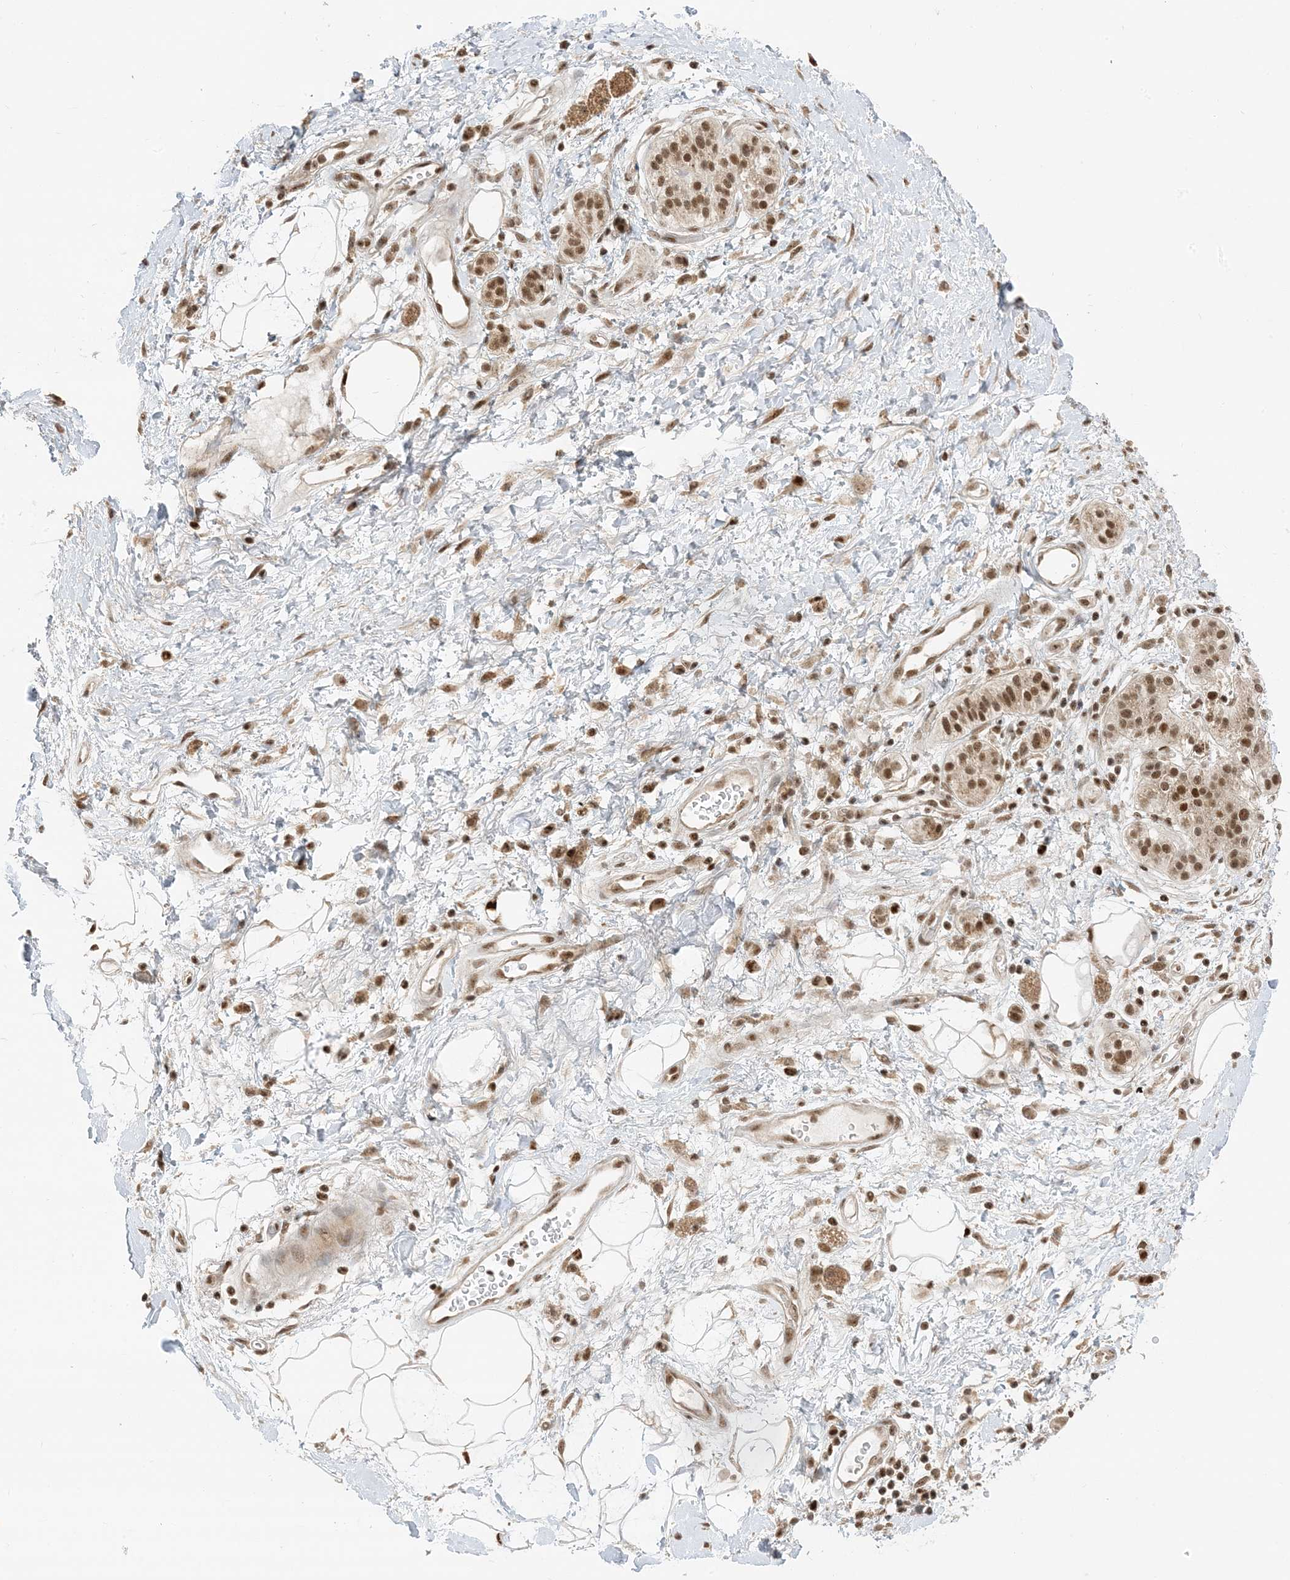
{"staining": {"intensity": "moderate", "quantity": ">75%", "location": "nuclear"}, "tissue": "adipose tissue", "cell_type": "Adipocytes", "image_type": "normal", "snomed": [{"axis": "morphology", "description": "Normal tissue, NOS"}, {"axis": "morphology", "description": "Adenocarcinoma, NOS"}, {"axis": "topography", "description": "Duodenum"}, {"axis": "topography", "description": "Peripheral nerve tissue"}], "caption": "Adipocytes show medium levels of moderate nuclear positivity in about >75% of cells in normal adipose tissue. The protein is stained brown, and the nuclei are stained in blue (DAB (3,3'-diaminobenzidine) IHC with brightfield microscopy, high magnification).", "gene": "ZNF740", "patient": {"sex": "female", "age": 60}}